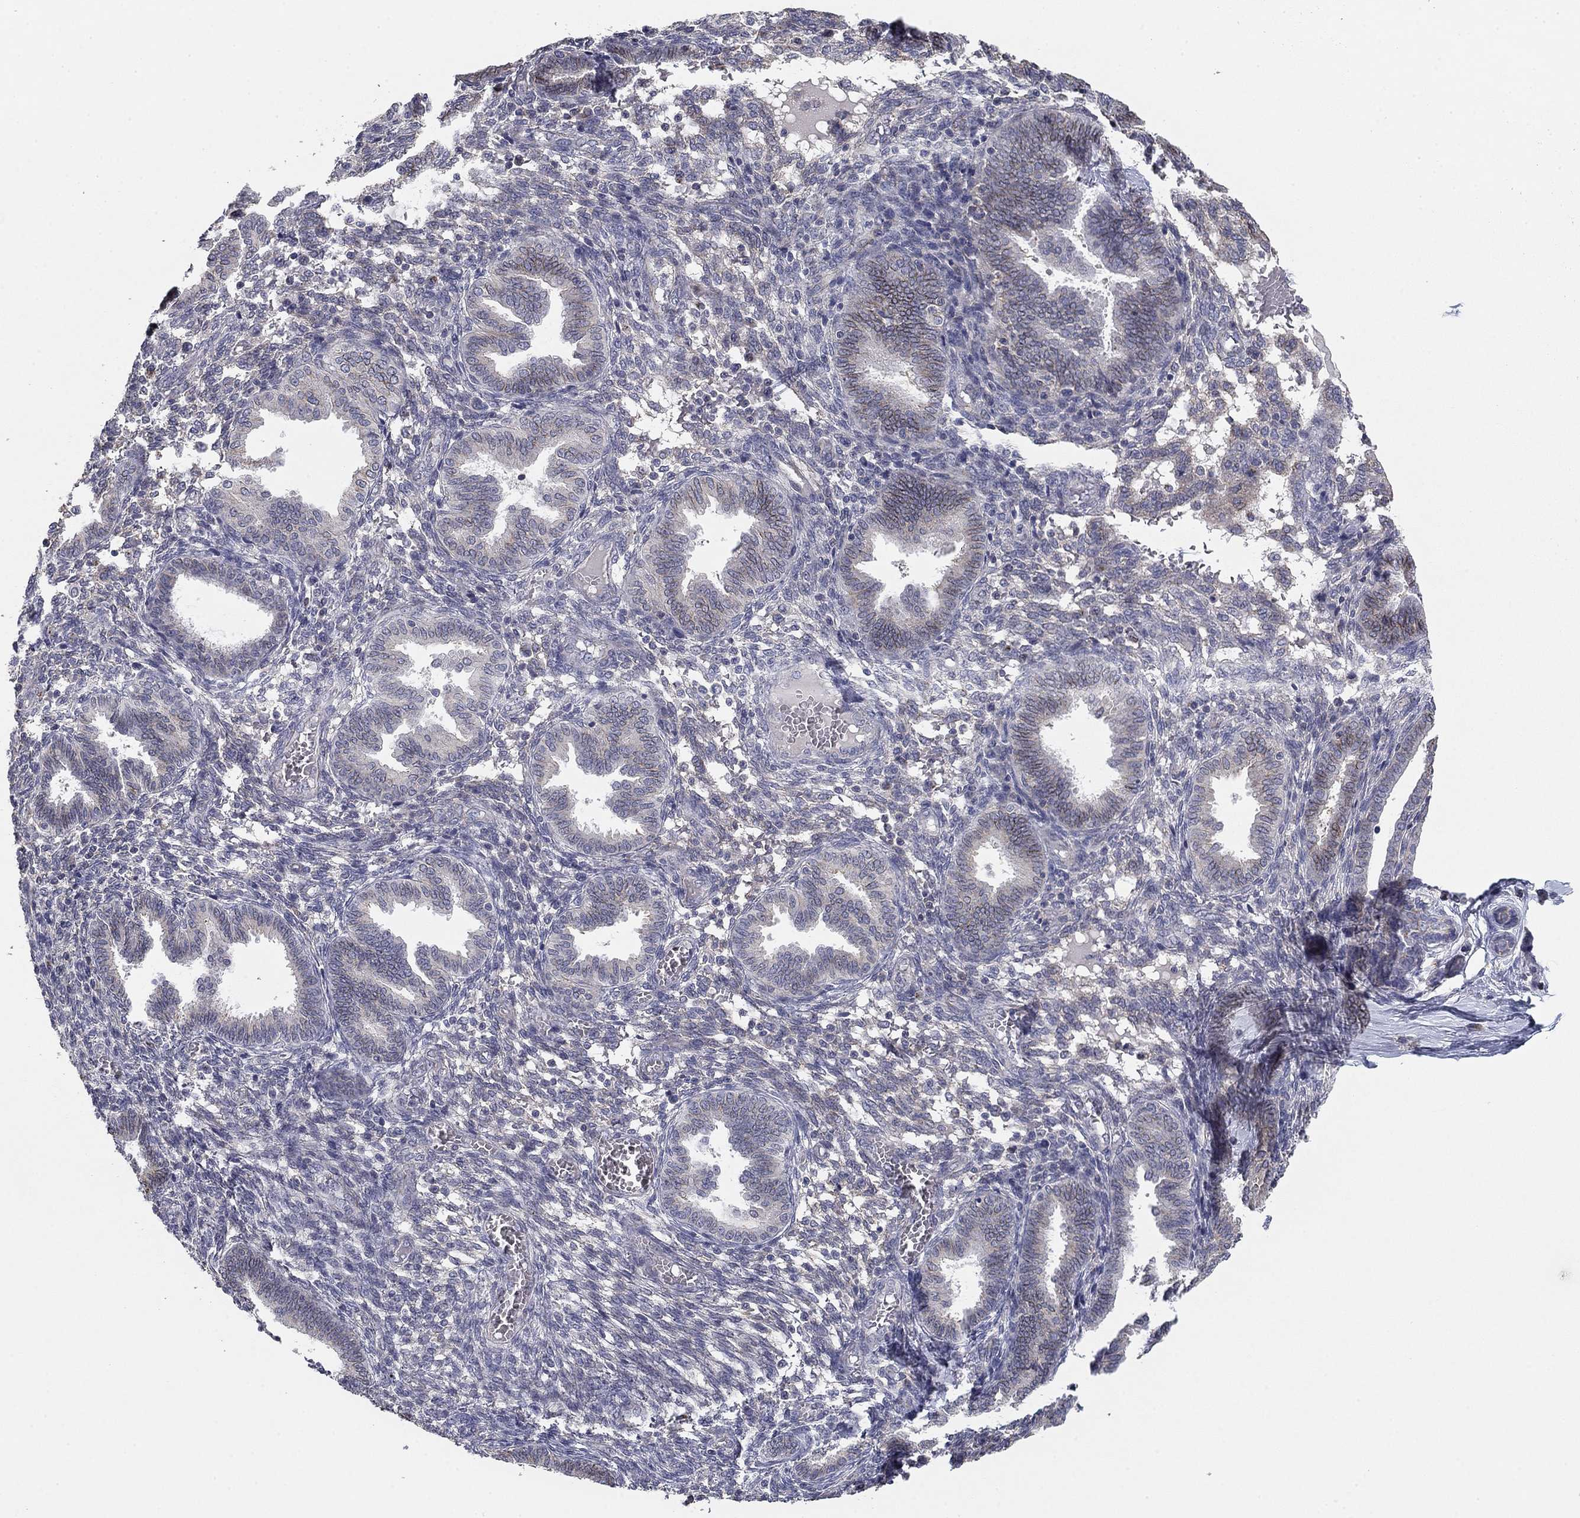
{"staining": {"intensity": "negative", "quantity": "none", "location": "none"}, "tissue": "endometrium", "cell_type": "Cells in endometrial stroma", "image_type": "normal", "snomed": [{"axis": "morphology", "description": "Normal tissue, NOS"}, {"axis": "topography", "description": "Endometrium"}], "caption": "Human endometrium stained for a protein using IHC displays no staining in cells in endometrial stroma.", "gene": "SEPTIN3", "patient": {"sex": "female", "age": 42}}